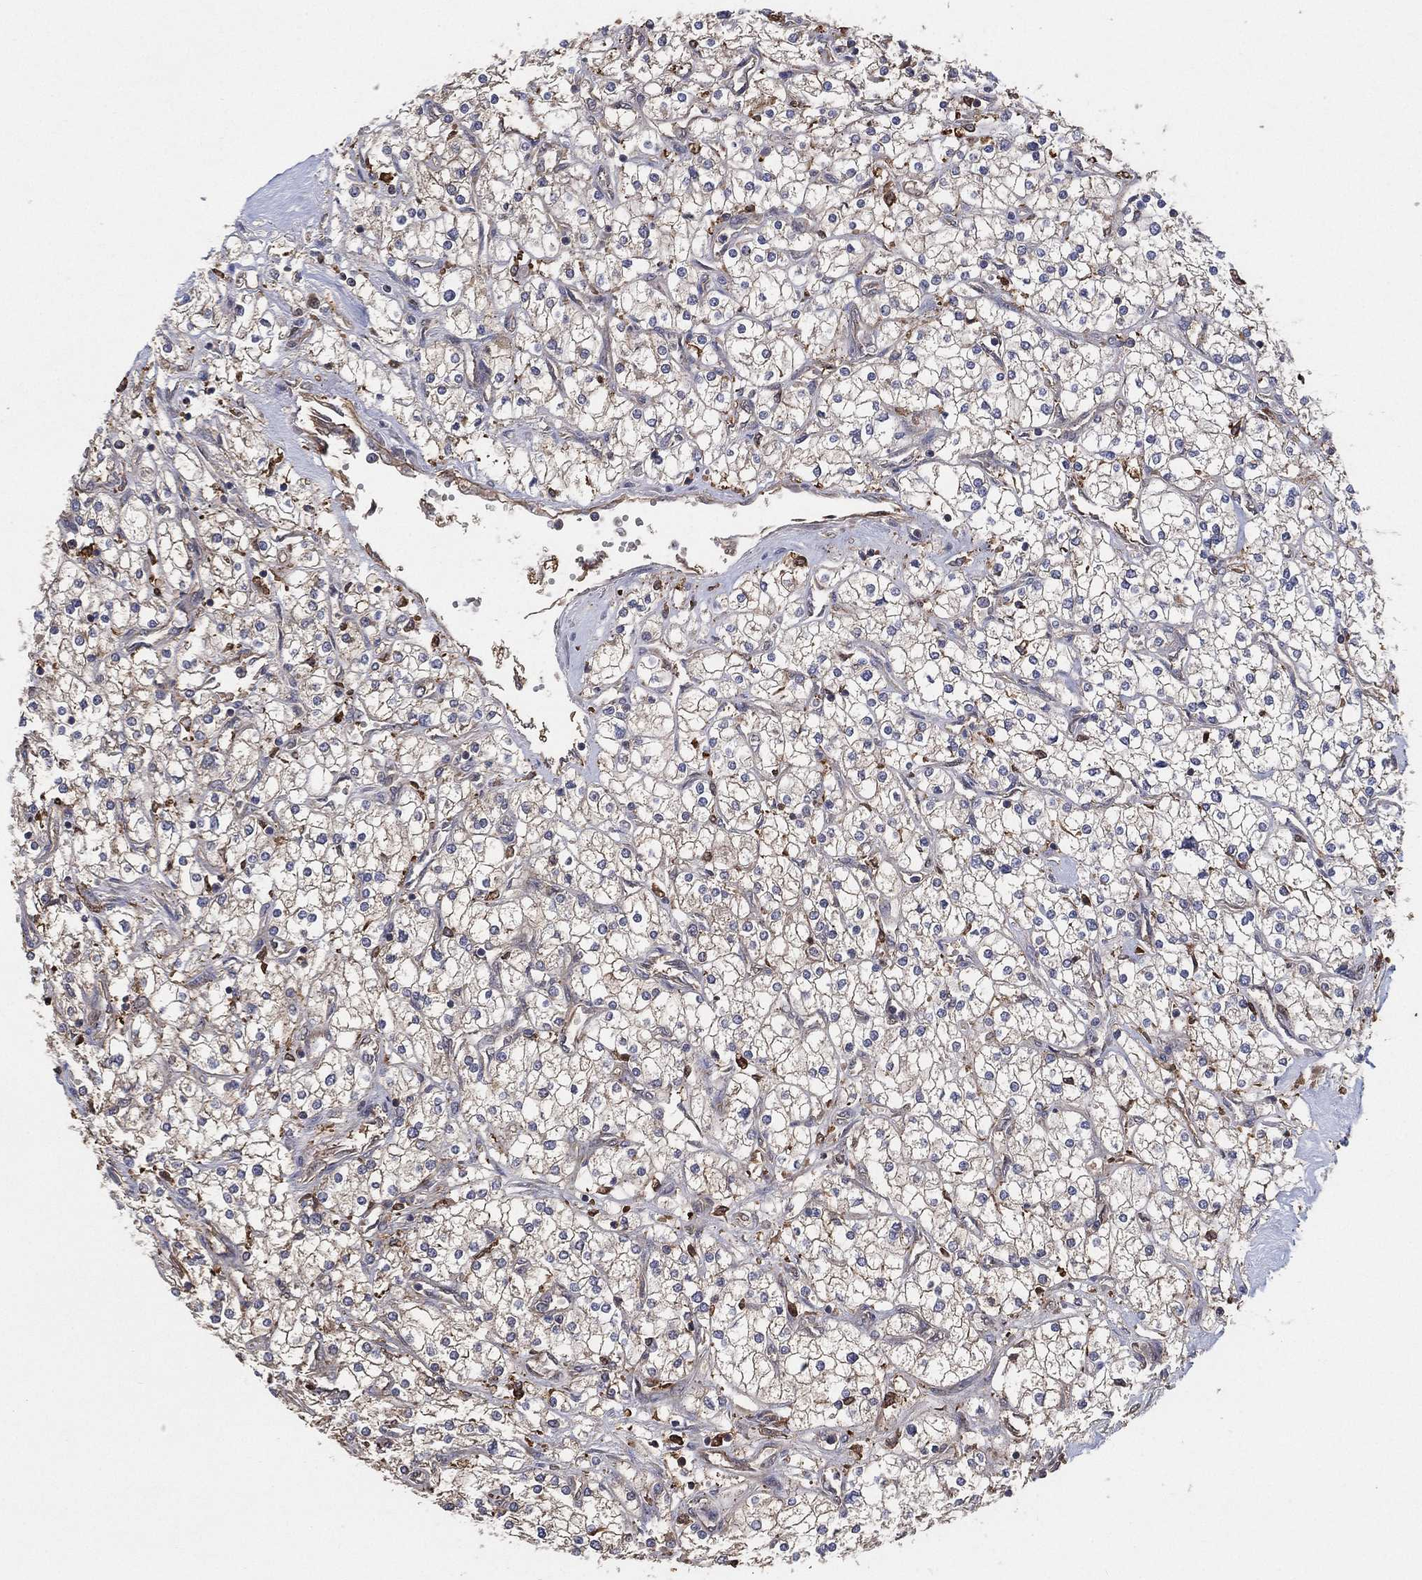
{"staining": {"intensity": "weak", "quantity": "25%-75%", "location": "cytoplasmic/membranous"}, "tissue": "renal cancer", "cell_type": "Tumor cells", "image_type": "cancer", "snomed": [{"axis": "morphology", "description": "Adenocarcinoma, NOS"}, {"axis": "topography", "description": "Kidney"}], "caption": "The histopathology image demonstrates staining of renal cancer, revealing weak cytoplasmic/membranous protein positivity (brown color) within tumor cells.", "gene": "PSMG4", "patient": {"sex": "male", "age": 80}}